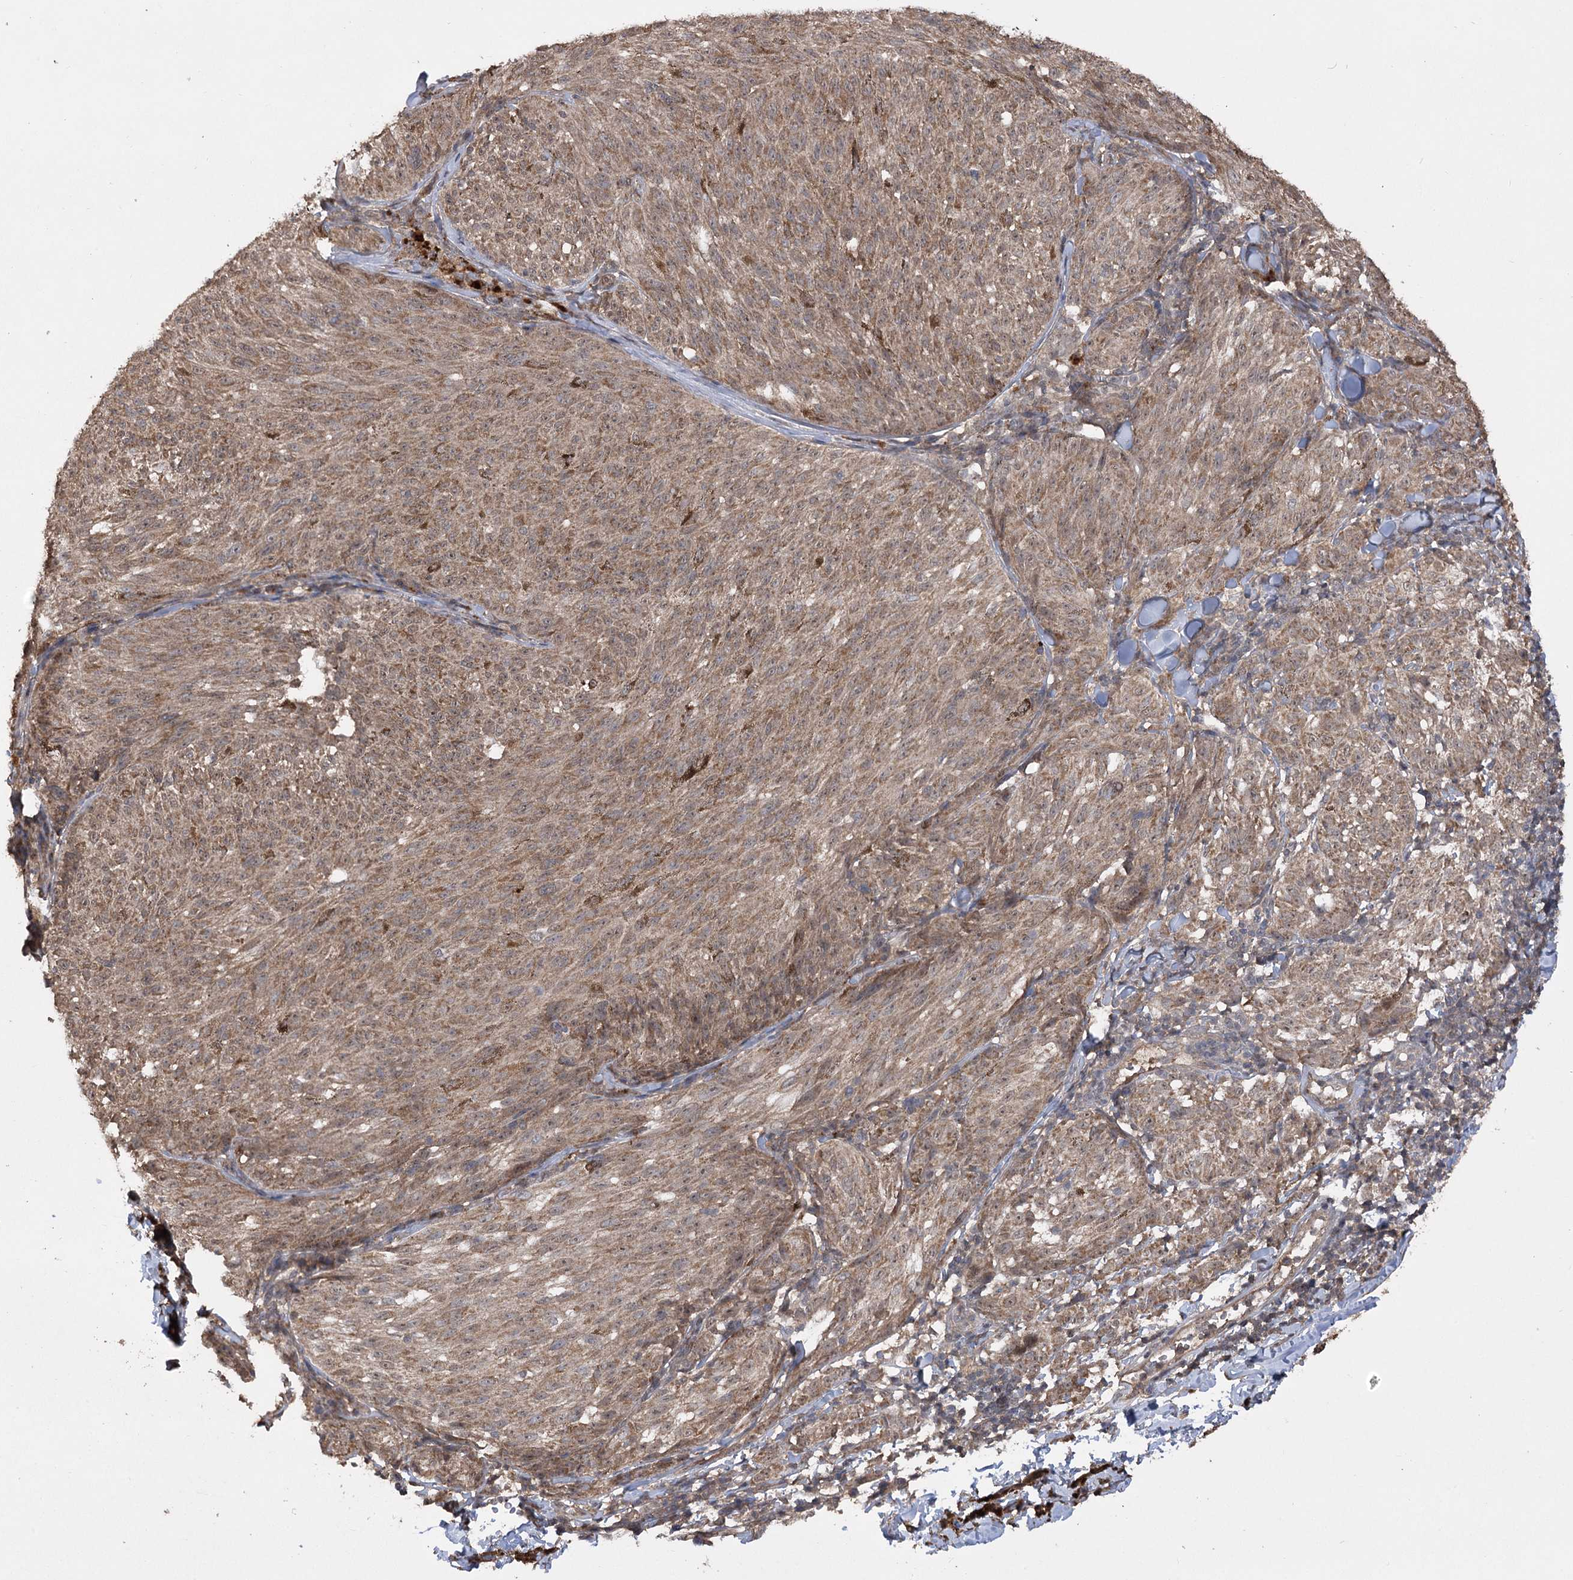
{"staining": {"intensity": "moderate", "quantity": ">75%", "location": "cytoplasmic/membranous,nuclear"}, "tissue": "melanoma", "cell_type": "Tumor cells", "image_type": "cancer", "snomed": [{"axis": "morphology", "description": "Malignant melanoma, NOS"}, {"axis": "topography", "description": "Skin"}], "caption": "Brown immunohistochemical staining in melanoma demonstrates moderate cytoplasmic/membranous and nuclear staining in approximately >75% of tumor cells.", "gene": "TENM2", "patient": {"sex": "female", "age": 72}}